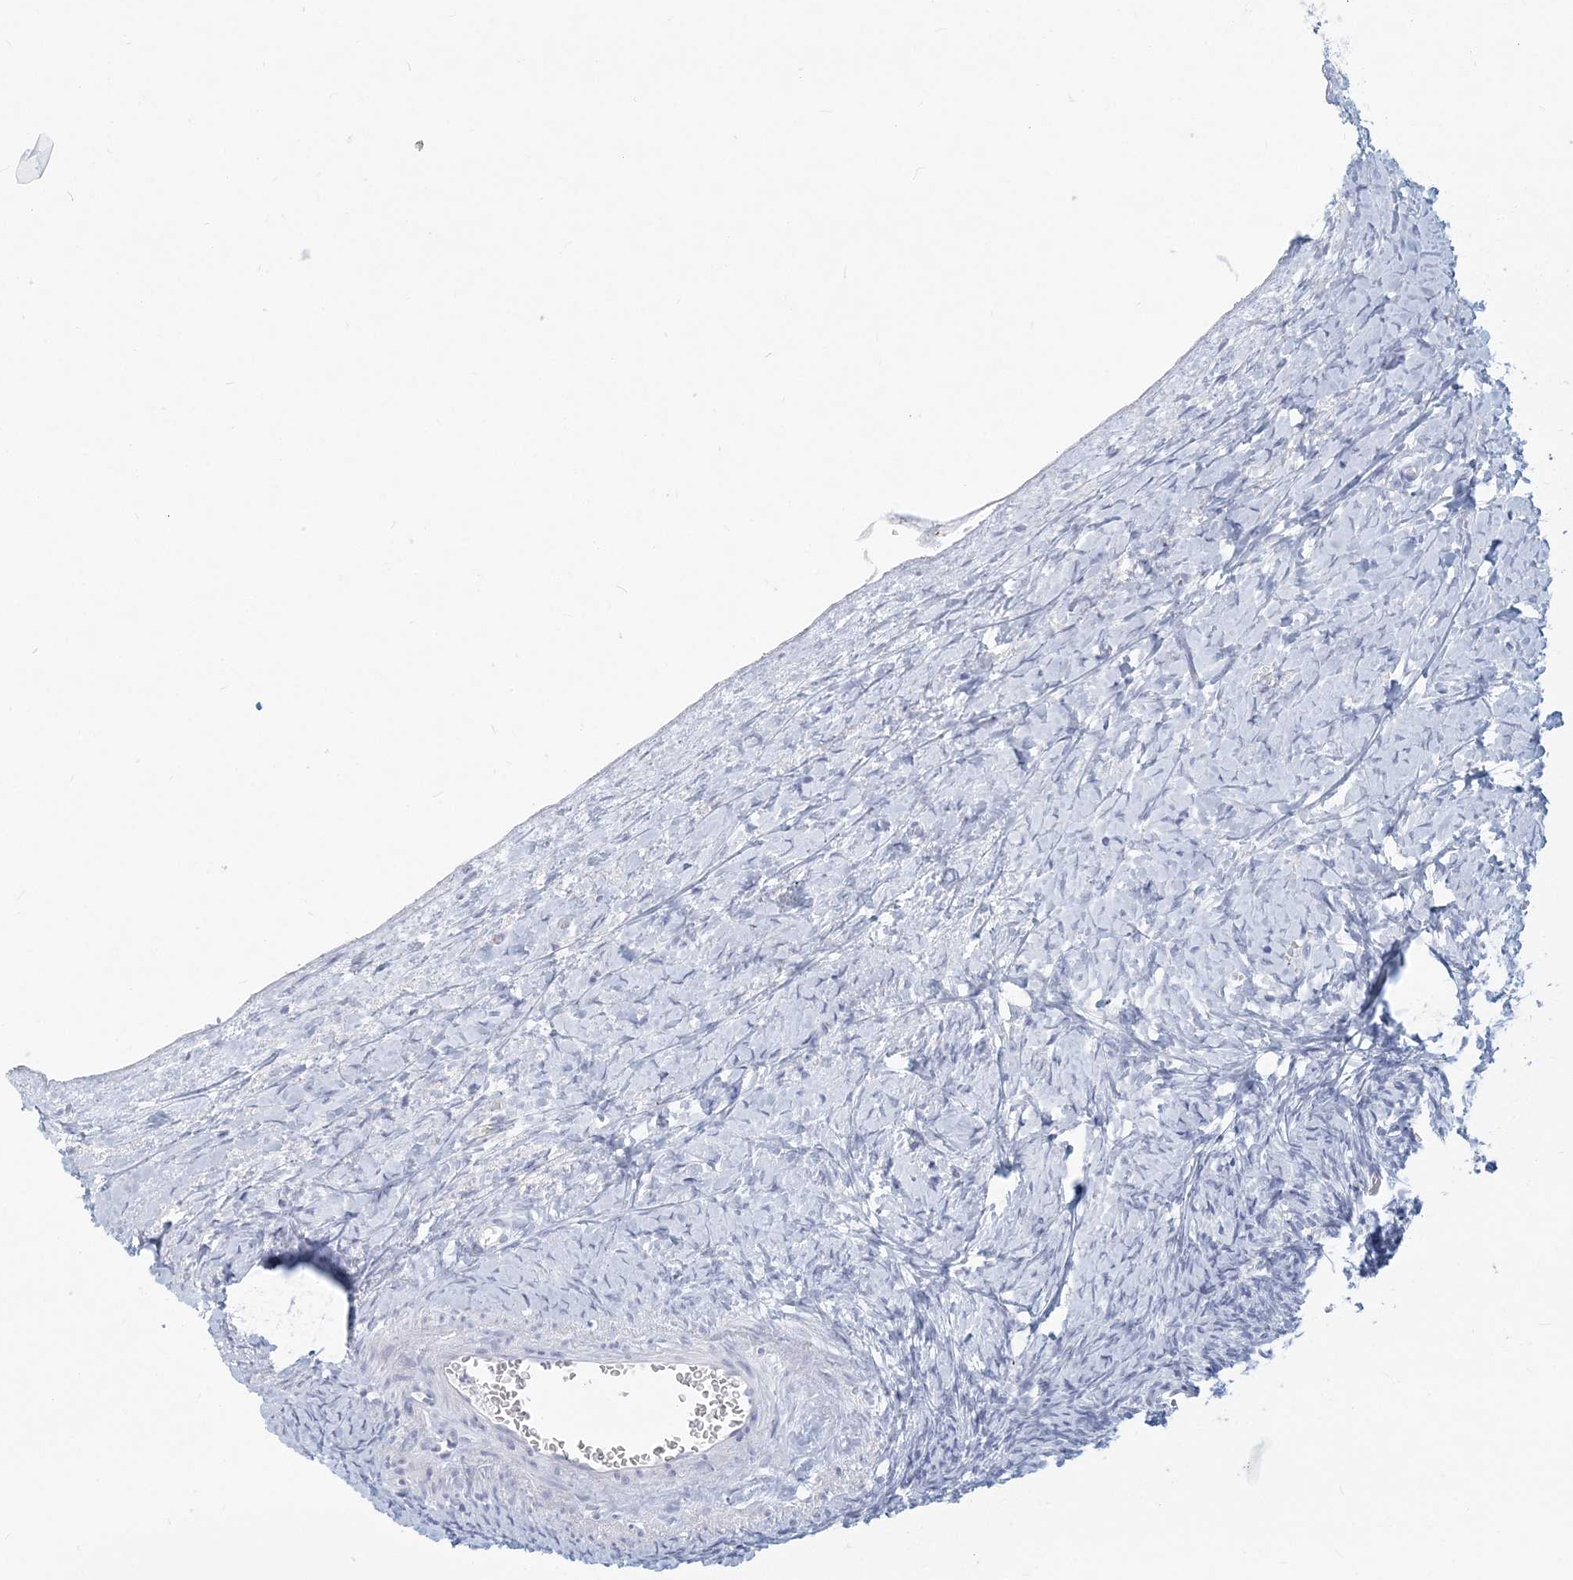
{"staining": {"intensity": "negative", "quantity": "none", "location": "none"}, "tissue": "ovary", "cell_type": "Follicle cells", "image_type": "normal", "snomed": [{"axis": "morphology", "description": "Normal tissue, NOS"}, {"axis": "morphology", "description": "Developmental malformation"}, {"axis": "topography", "description": "Ovary"}], "caption": "DAB (3,3'-diaminobenzidine) immunohistochemical staining of normal ovary shows no significant expression in follicle cells.", "gene": "CSN1S1", "patient": {"sex": "female", "age": 39}}